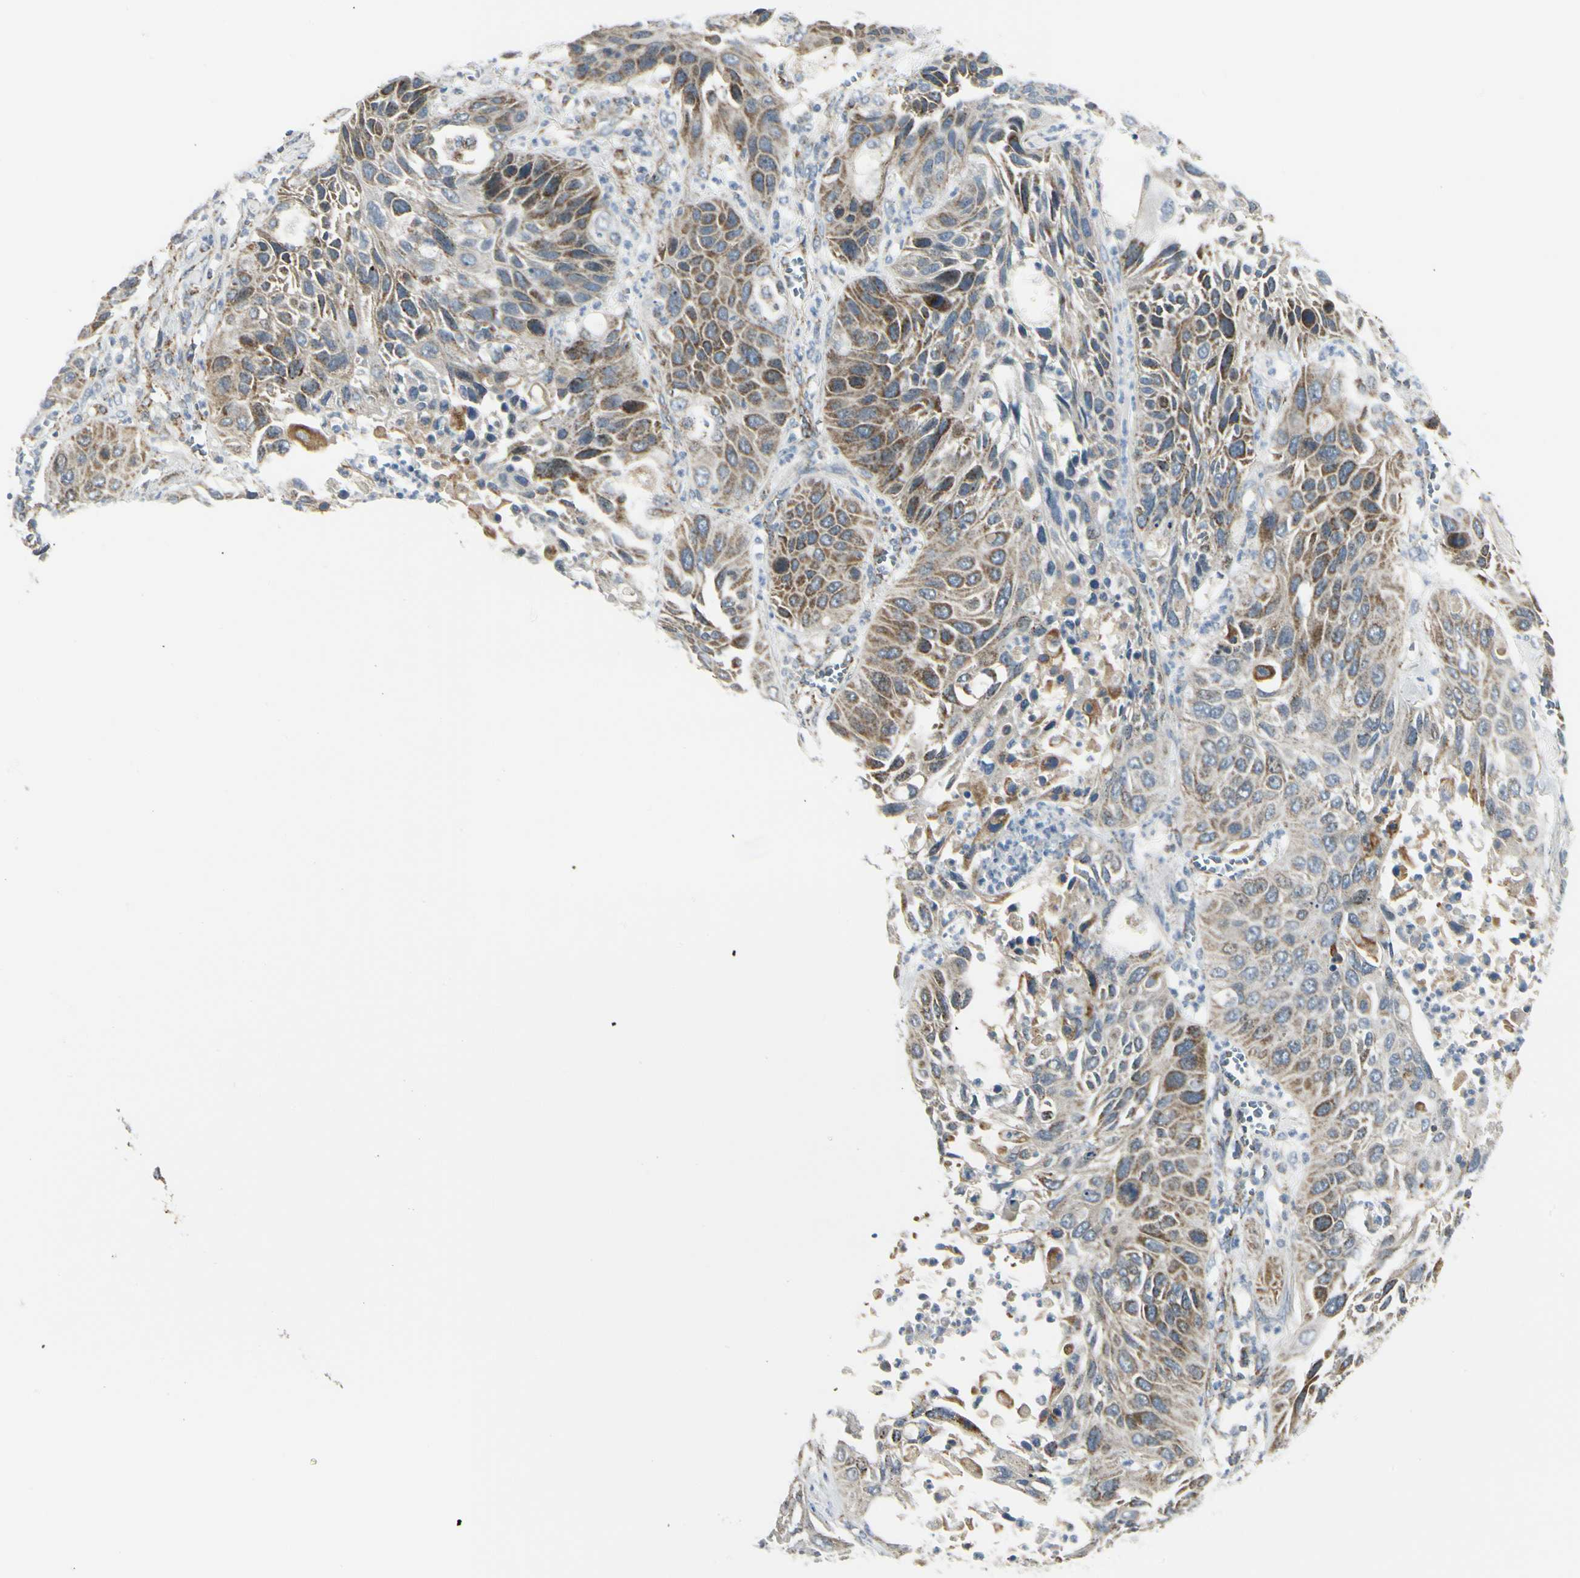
{"staining": {"intensity": "strong", "quantity": ">75%", "location": "cytoplasmic/membranous"}, "tissue": "lung cancer", "cell_type": "Tumor cells", "image_type": "cancer", "snomed": [{"axis": "morphology", "description": "Squamous cell carcinoma, NOS"}, {"axis": "topography", "description": "Lung"}], "caption": "Lung cancer stained with a brown dye shows strong cytoplasmic/membranous positive positivity in about >75% of tumor cells.", "gene": "ANKS6", "patient": {"sex": "female", "age": 76}}